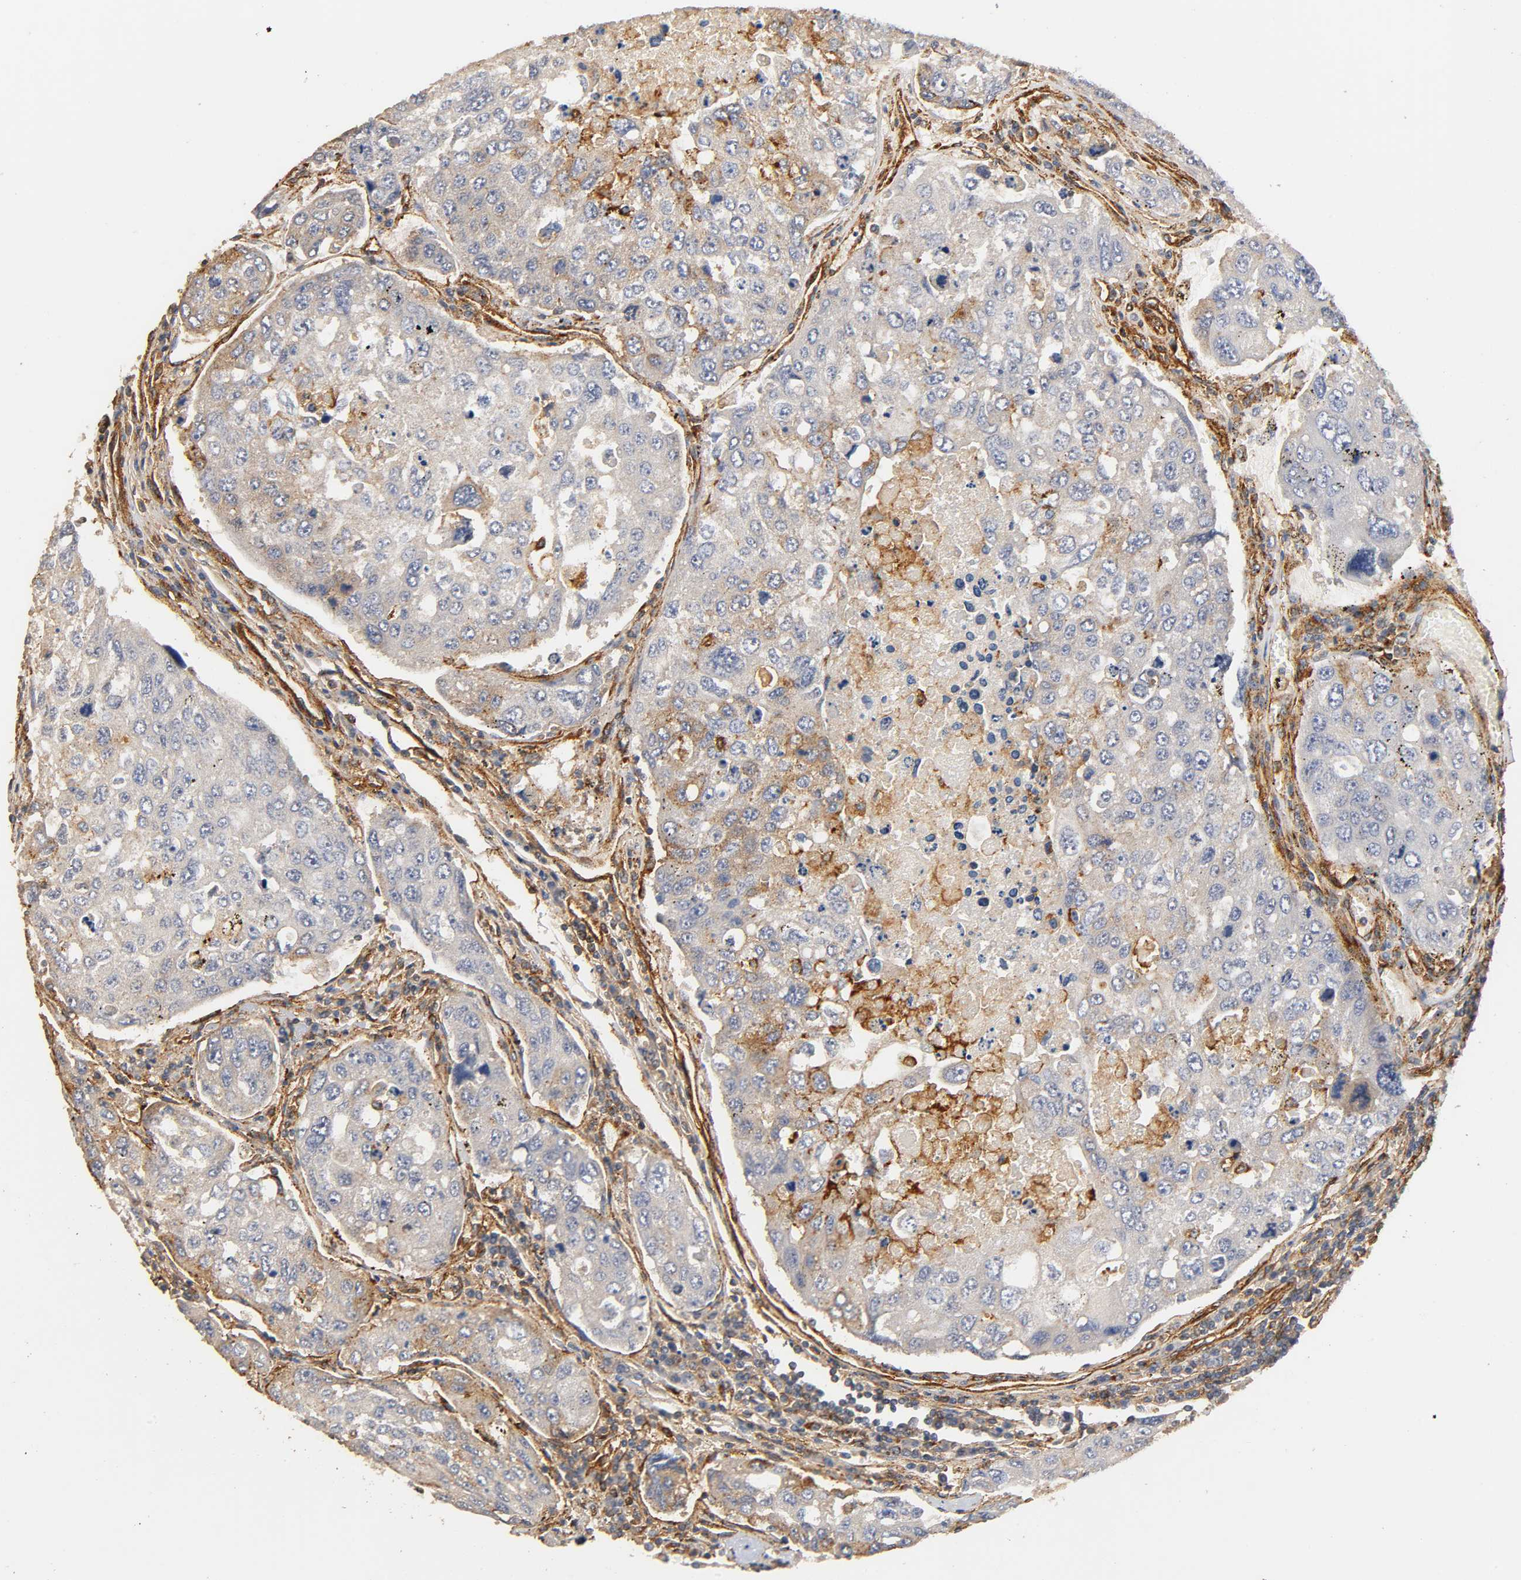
{"staining": {"intensity": "moderate", "quantity": "25%-75%", "location": "cytoplasmic/membranous"}, "tissue": "urothelial cancer", "cell_type": "Tumor cells", "image_type": "cancer", "snomed": [{"axis": "morphology", "description": "Urothelial carcinoma, High grade"}, {"axis": "topography", "description": "Lymph node"}, {"axis": "topography", "description": "Urinary bladder"}], "caption": "A histopathology image of urothelial carcinoma (high-grade) stained for a protein reveals moderate cytoplasmic/membranous brown staining in tumor cells.", "gene": "IFITM3", "patient": {"sex": "male", "age": 51}}